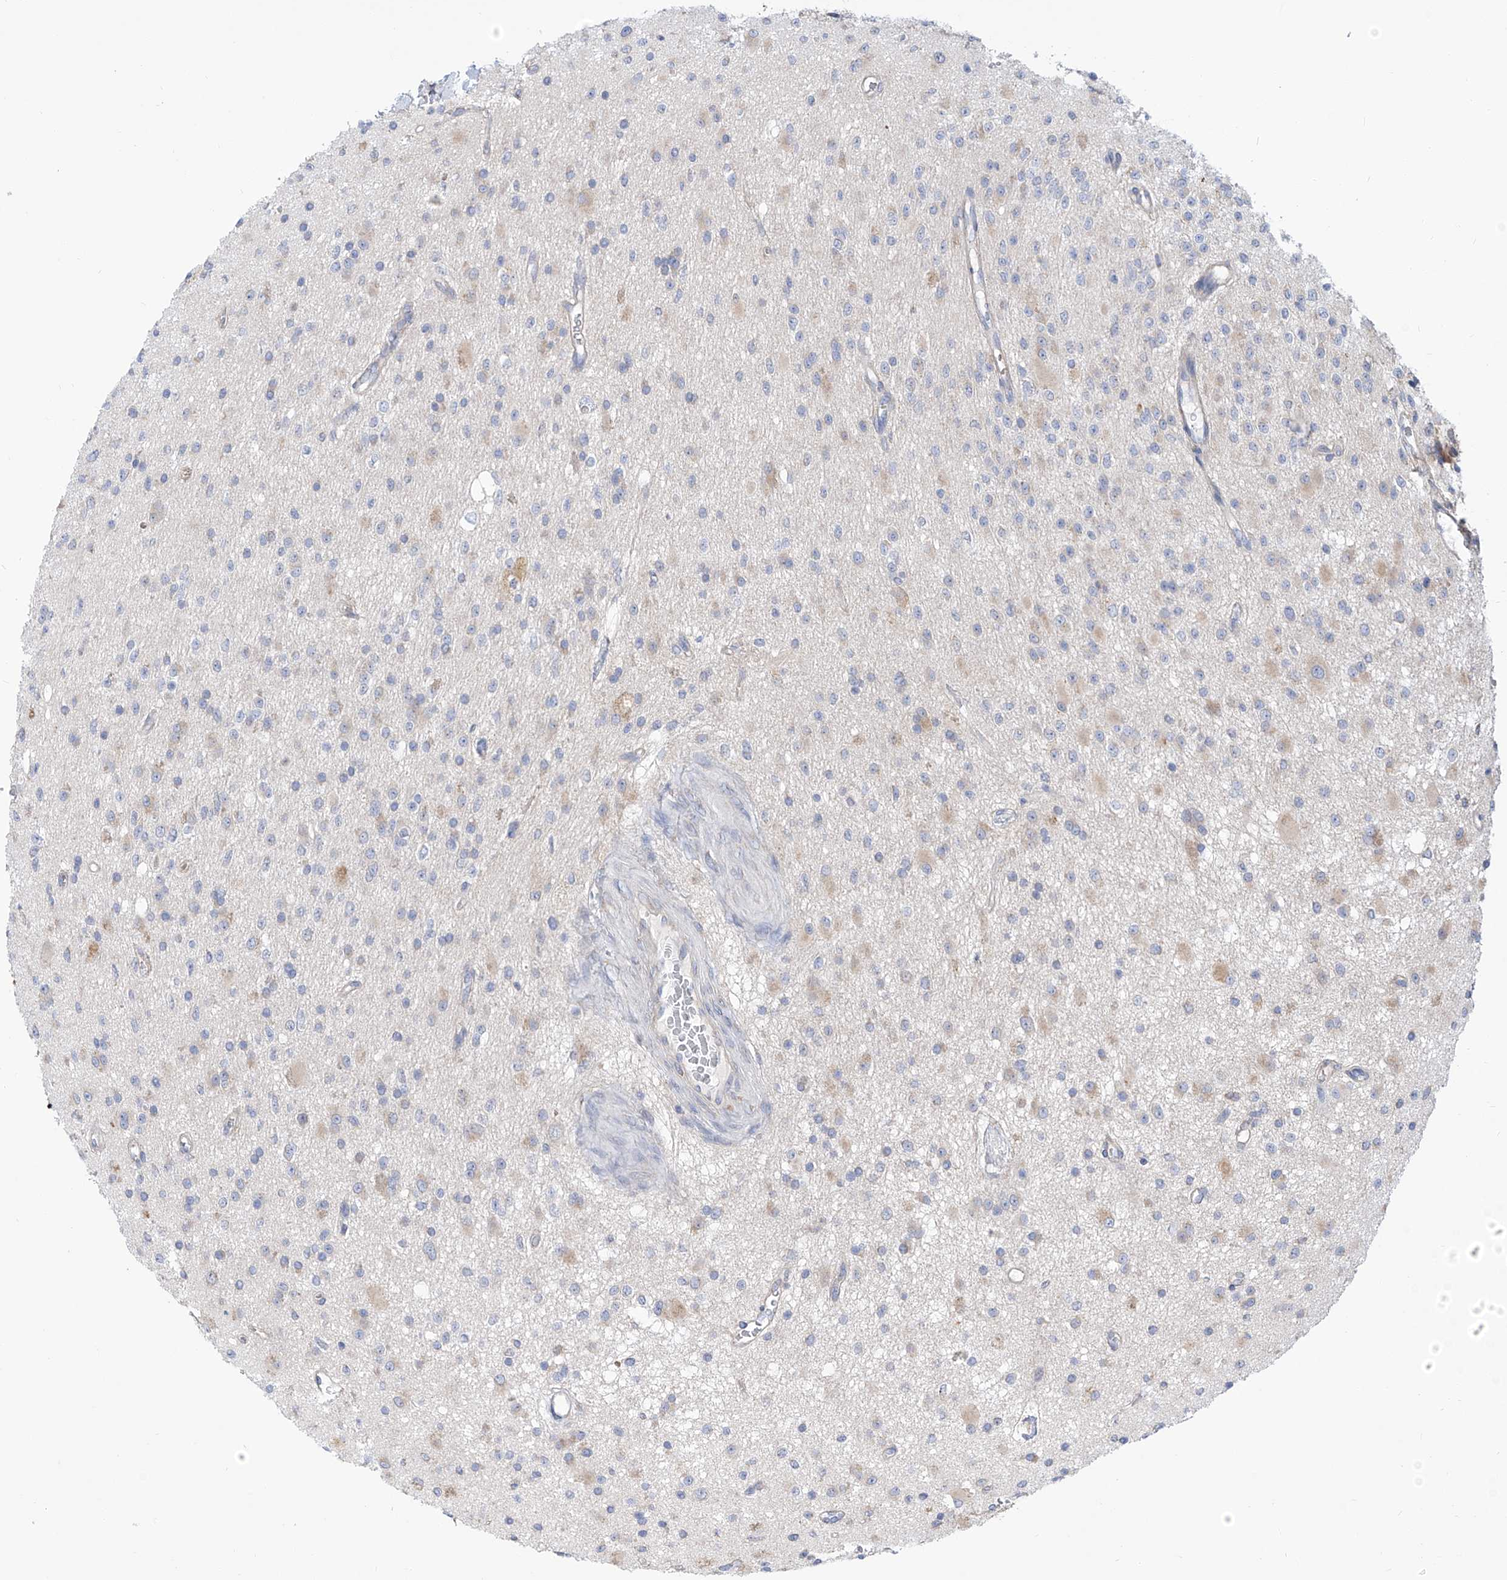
{"staining": {"intensity": "negative", "quantity": "none", "location": "none"}, "tissue": "glioma", "cell_type": "Tumor cells", "image_type": "cancer", "snomed": [{"axis": "morphology", "description": "Glioma, malignant, High grade"}, {"axis": "topography", "description": "Brain"}], "caption": "This histopathology image is of malignant high-grade glioma stained with immunohistochemistry (IHC) to label a protein in brown with the nuclei are counter-stained blue. There is no staining in tumor cells. (Immunohistochemistry, brightfield microscopy, high magnification).", "gene": "UFL1", "patient": {"sex": "male", "age": 34}}